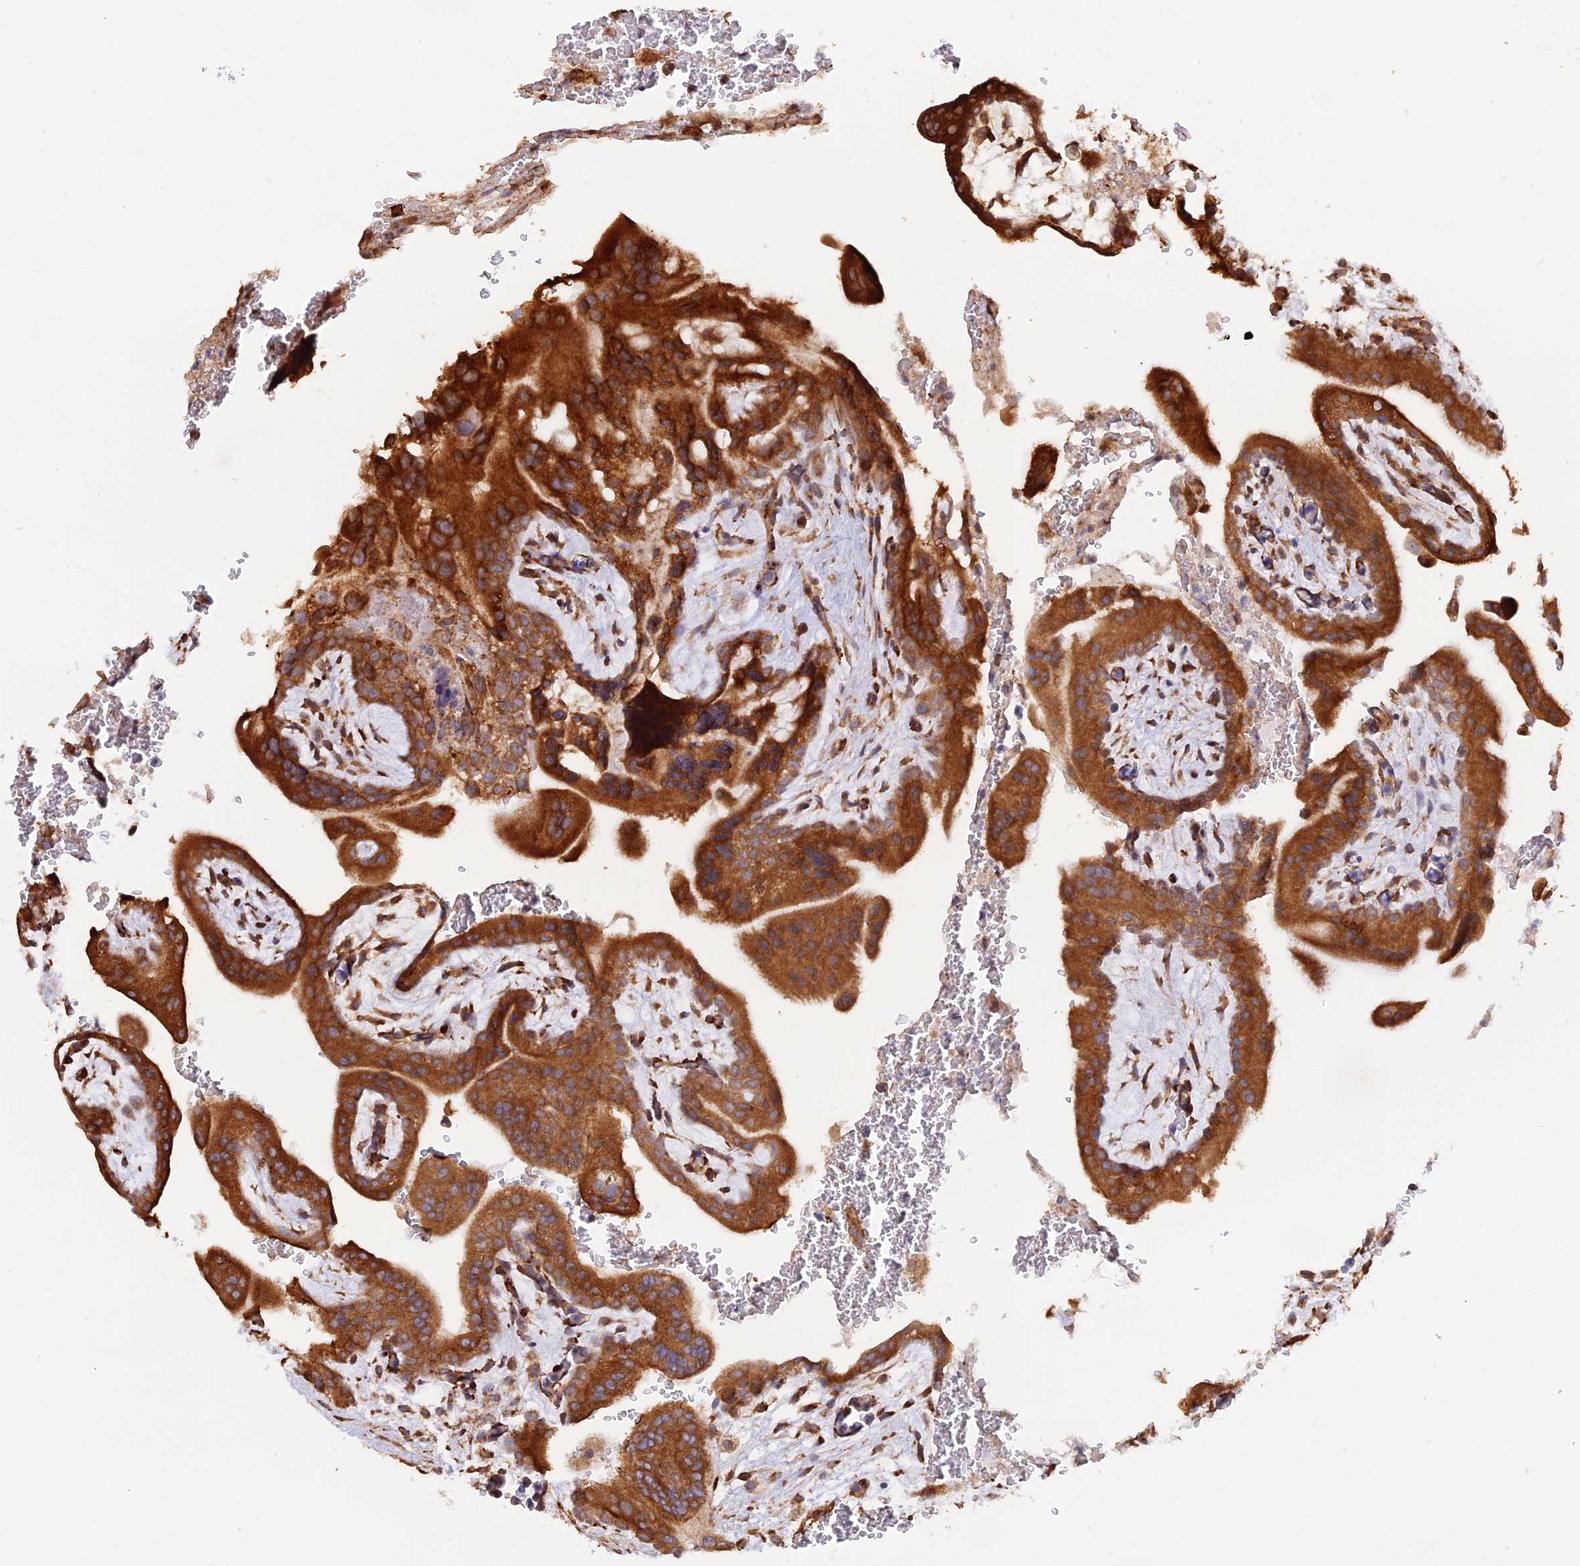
{"staining": {"intensity": "strong", "quantity": ">75%", "location": "cytoplasmic/membranous"}, "tissue": "placenta", "cell_type": "Decidual cells", "image_type": "normal", "snomed": [{"axis": "morphology", "description": "Normal tissue, NOS"}, {"axis": "topography", "description": "Placenta"}], "caption": "Protein expression analysis of normal human placenta reveals strong cytoplasmic/membranous staining in approximately >75% of decidual cells. The staining was performed using DAB, with brown indicating positive protein expression. Nuclei are stained blue with hematoxylin.", "gene": "RPL5", "patient": {"sex": "female", "age": 35}}